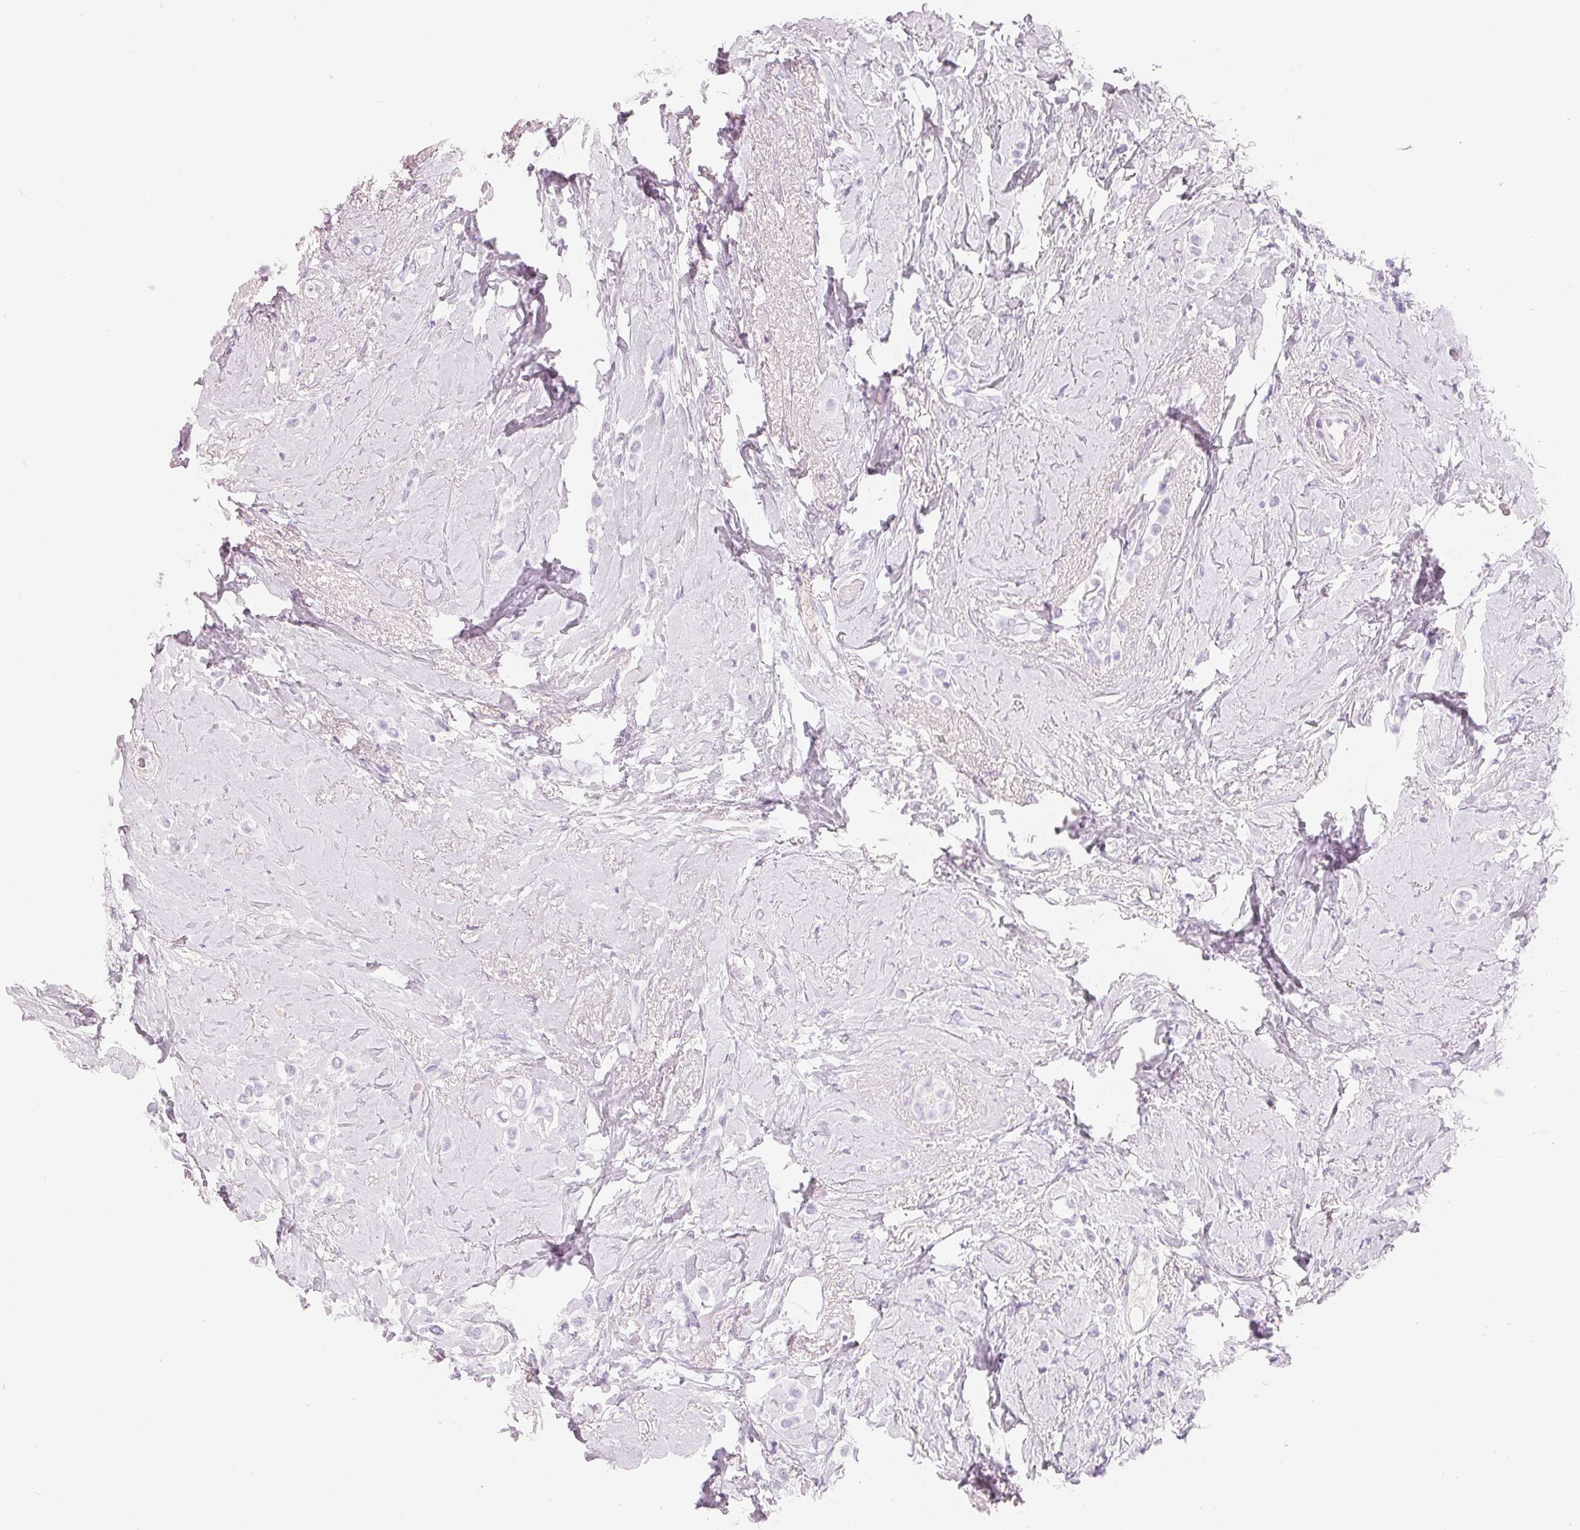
{"staining": {"intensity": "negative", "quantity": "none", "location": "none"}, "tissue": "breast cancer", "cell_type": "Tumor cells", "image_type": "cancer", "snomed": [{"axis": "morphology", "description": "Lobular carcinoma"}, {"axis": "topography", "description": "Breast"}], "caption": "Immunohistochemistry (IHC) of human breast cancer (lobular carcinoma) exhibits no expression in tumor cells. Brightfield microscopy of immunohistochemistry stained with DAB (3,3'-diaminobenzidine) (brown) and hematoxylin (blue), captured at high magnification.", "gene": "CFHR2", "patient": {"sex": "female", "age": 66}}